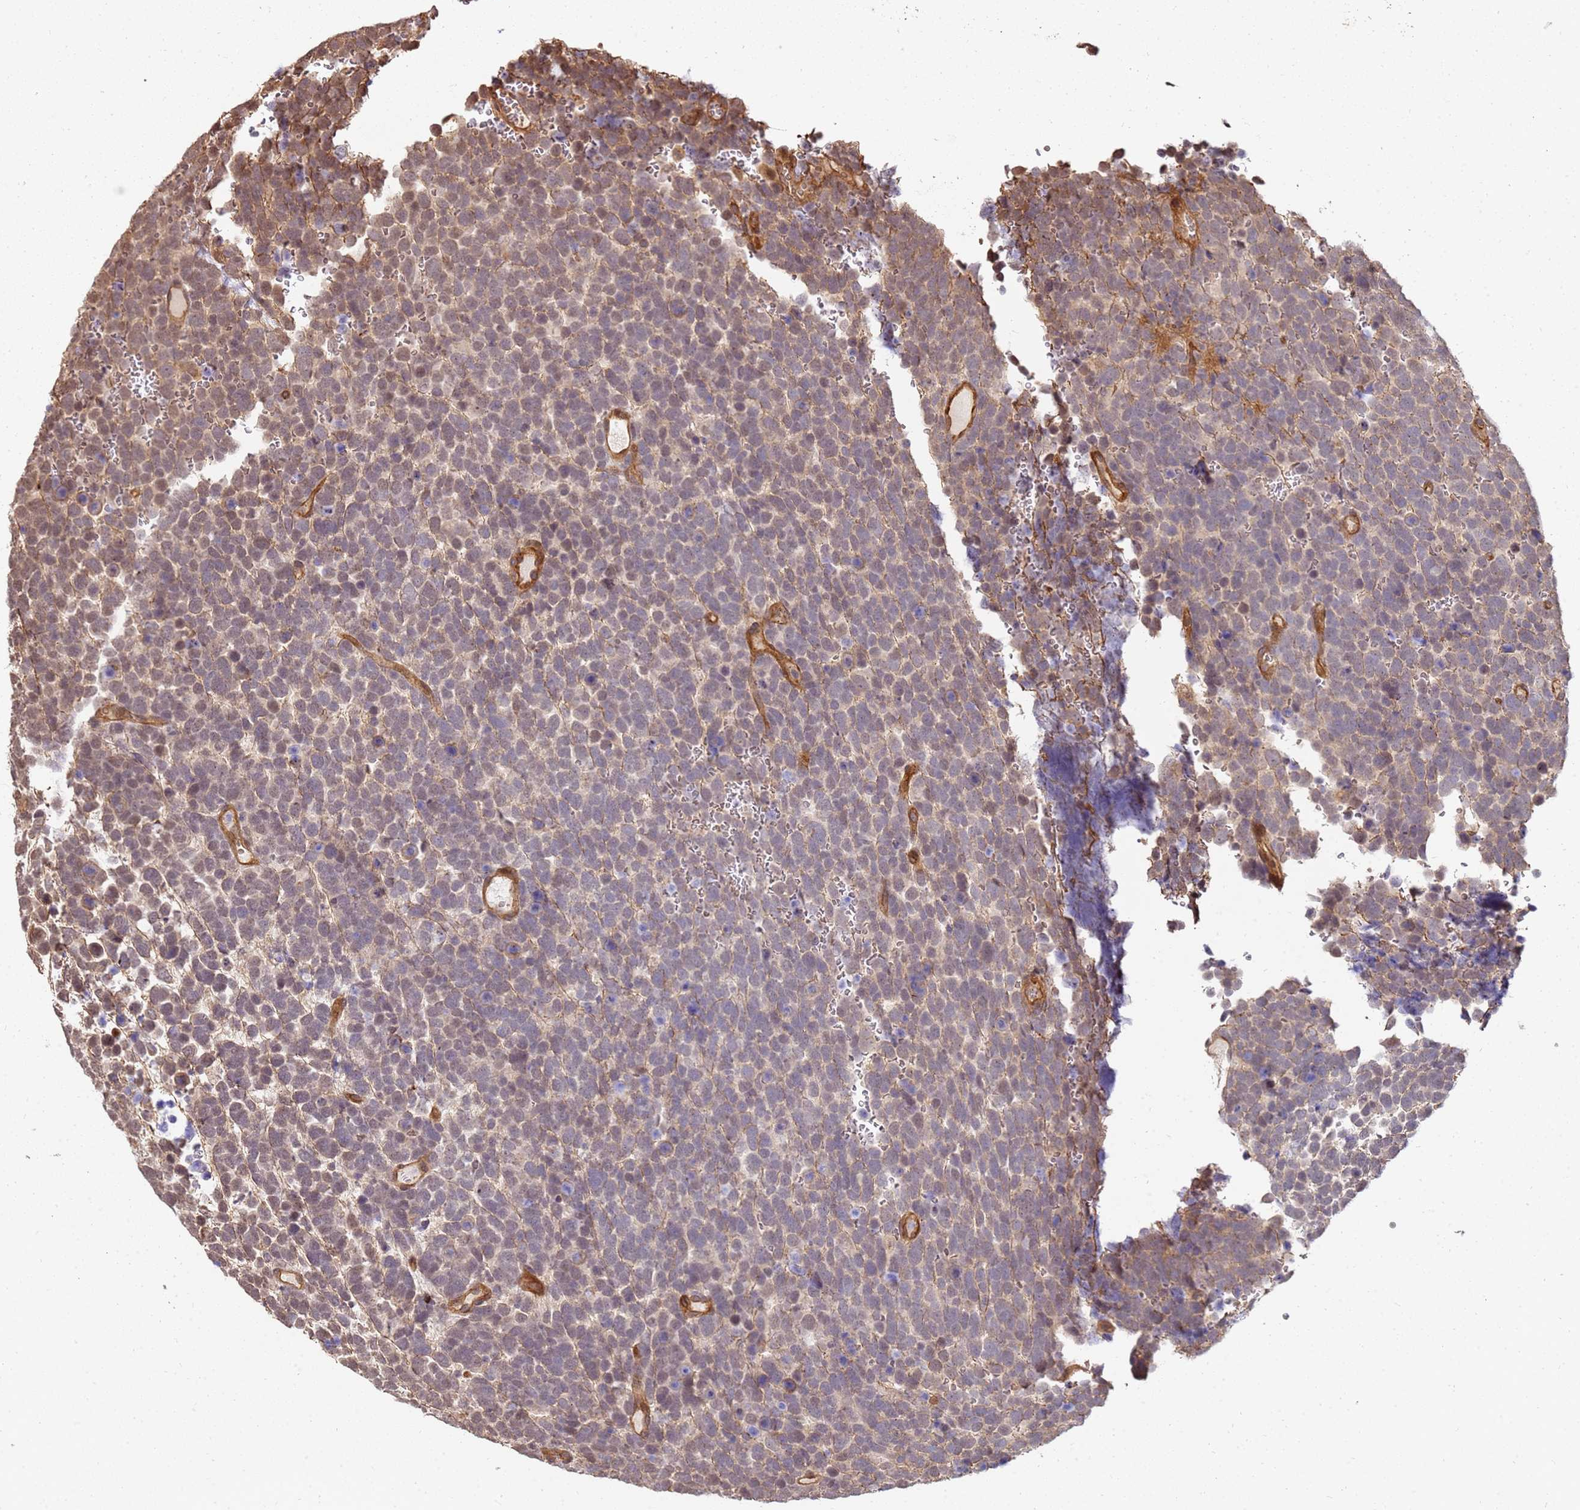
{"staining": {"intensity": "weak", "quantity": ">75%", "location": "cytoplasmic/membranous,nuclear"}, "tissue": "urothelial cancer", "cell_type": "Tumor cells", "image_type": "cancer", "snomed": [{"axis": "morphology", "description": "Urothelial carcinoma, High grade"}, {"axis": "topography", "description": "Urinary bladder"}], "caption": "Human urothelial cancer stained for a protein (brown) demonstrates weak cytoplasmic/membranous and nuclear positive staining in approximately >75% of tumor cells.", "gene": "ST18", "patient": {"sex": "female", "age": 82}}